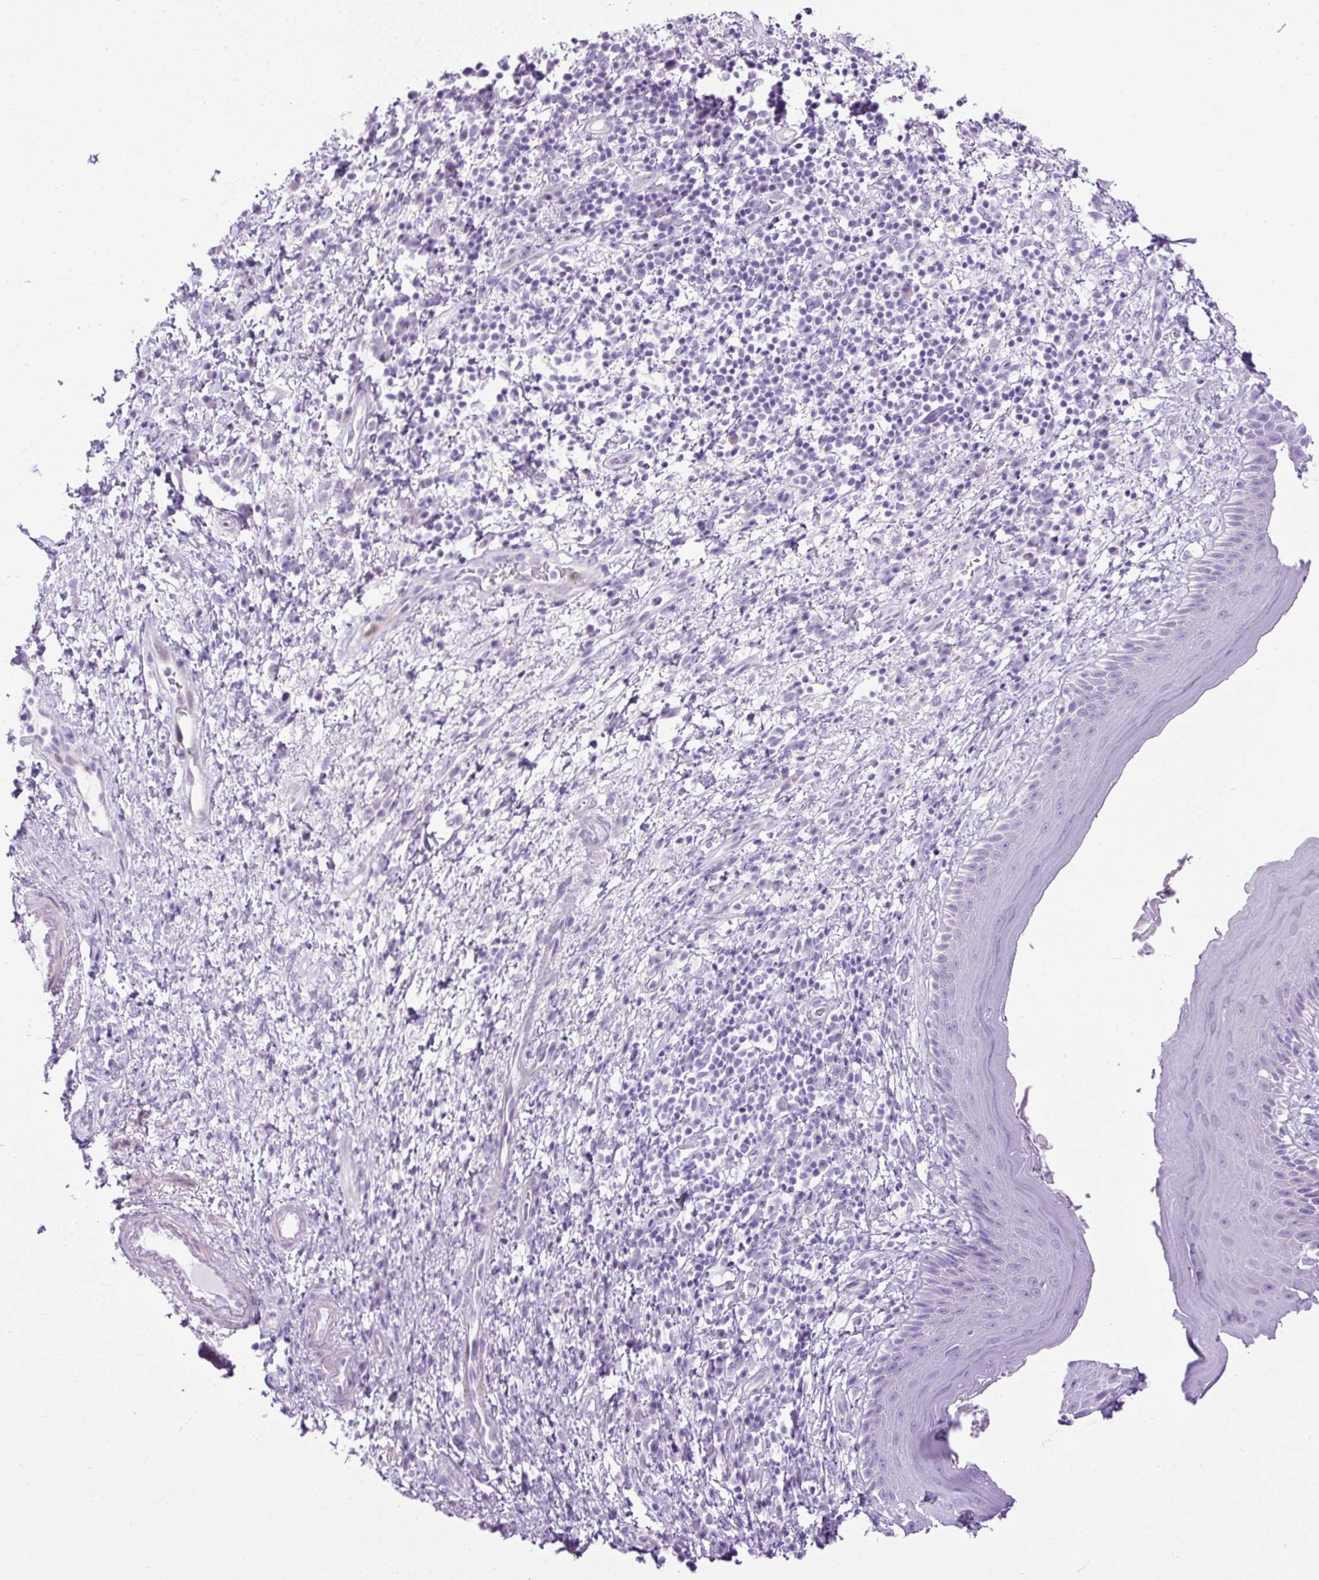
{"staining": {"intensity": "negative", "quantity": "none", "location": "none"}, "tissue": "skin", "cell_type": "Epidermal cells", "image_type": "normal", "snomed": [{"axis": "morphology", "description": "Normal tissue, NOS"}, {"axis": "topography", "description": "Anal"}], "caption": "Immunohistochemistry image of normal human skin stained for a protein (brown), which reveals no expression in epidermal cells. The staining is performed using DAB (3,3'-diaminobenzidine) brown chromogen with nuclei counter-stained in using hematoxylin.", "gene": "UPP1", "patient": {"sex": "male", "age": 78}}